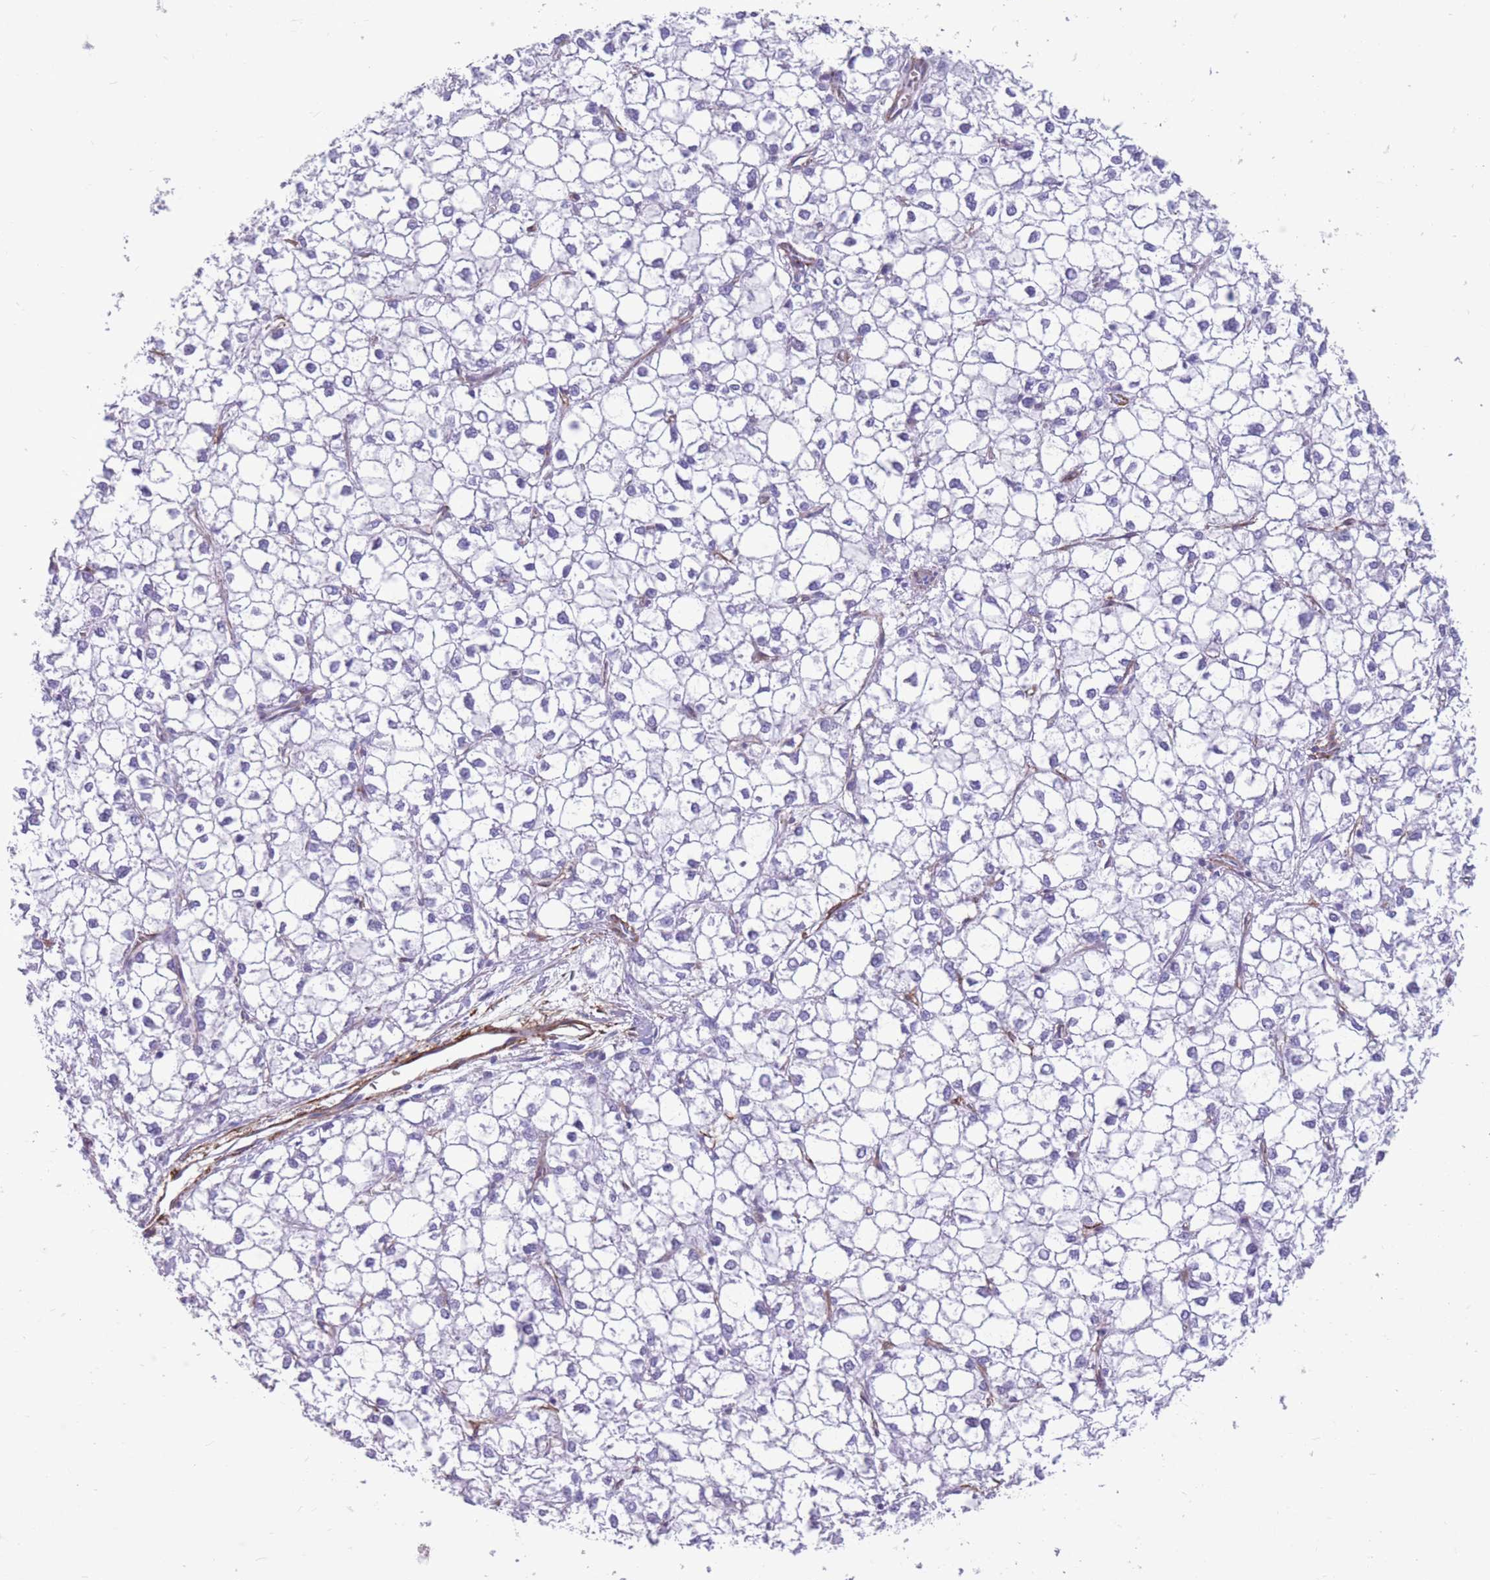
{"staining": {"intensity": "negative", "quantity": "none", "location": "none"}, "tissue": "liver cancer", "cell_type": "Tumor cells", "image_type": "cancer", "snomed": [{"axis": "morphology", "description": "Carcinoma, Hepatocellular, NOS"}, {"axis": "topography", "description": "Liver"}], "caption": "Immunohistochemical staining of liver hepatocellular carcinoma displays no significant staining in tumor cells. (DAB (3,3'-diaminobenzidine) immunohistochemistry (IHC), high magnification).", "gene": "DPYD", "patient": {"sex": "female", "age": 43}}